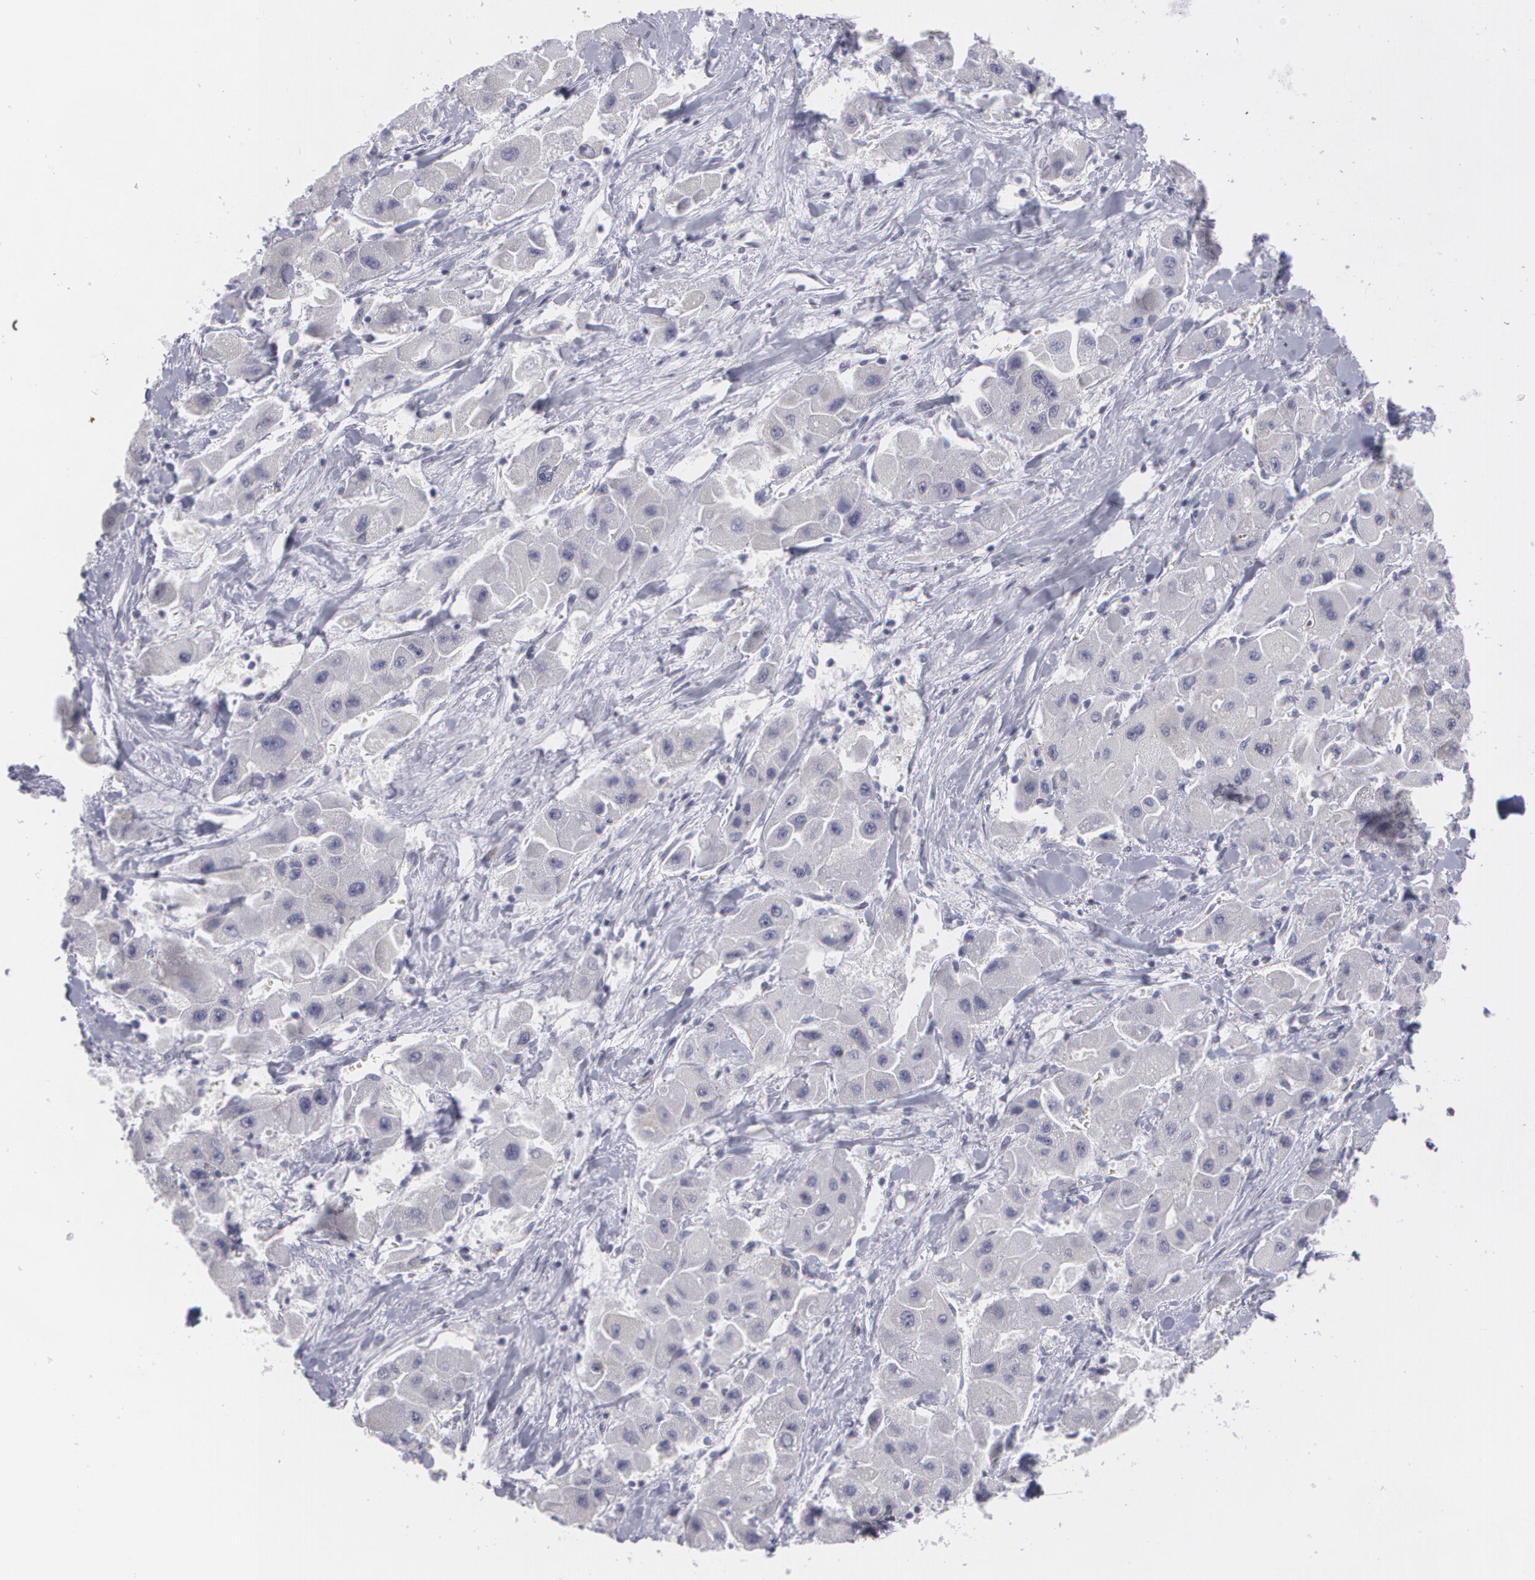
{"staining": {"intensity": "negative", "quantity": "none", "location": "none"}, "tissue": "liver cancer", "cell_type": "Tumor cells", "image_type": "cancer", "snomed": [{"axis": "morphology", "description": "Carcinoma, Hepatocellular, NOS"}, {"axis": "topography", "description": "Liver"}], "caption": "Human hepatocellular carcinoma (liver) stained for a protein using IHC shows no staining in tumor cells.", "gene": "MBNL3", "patient": {"sex": "male", "age": 24}}